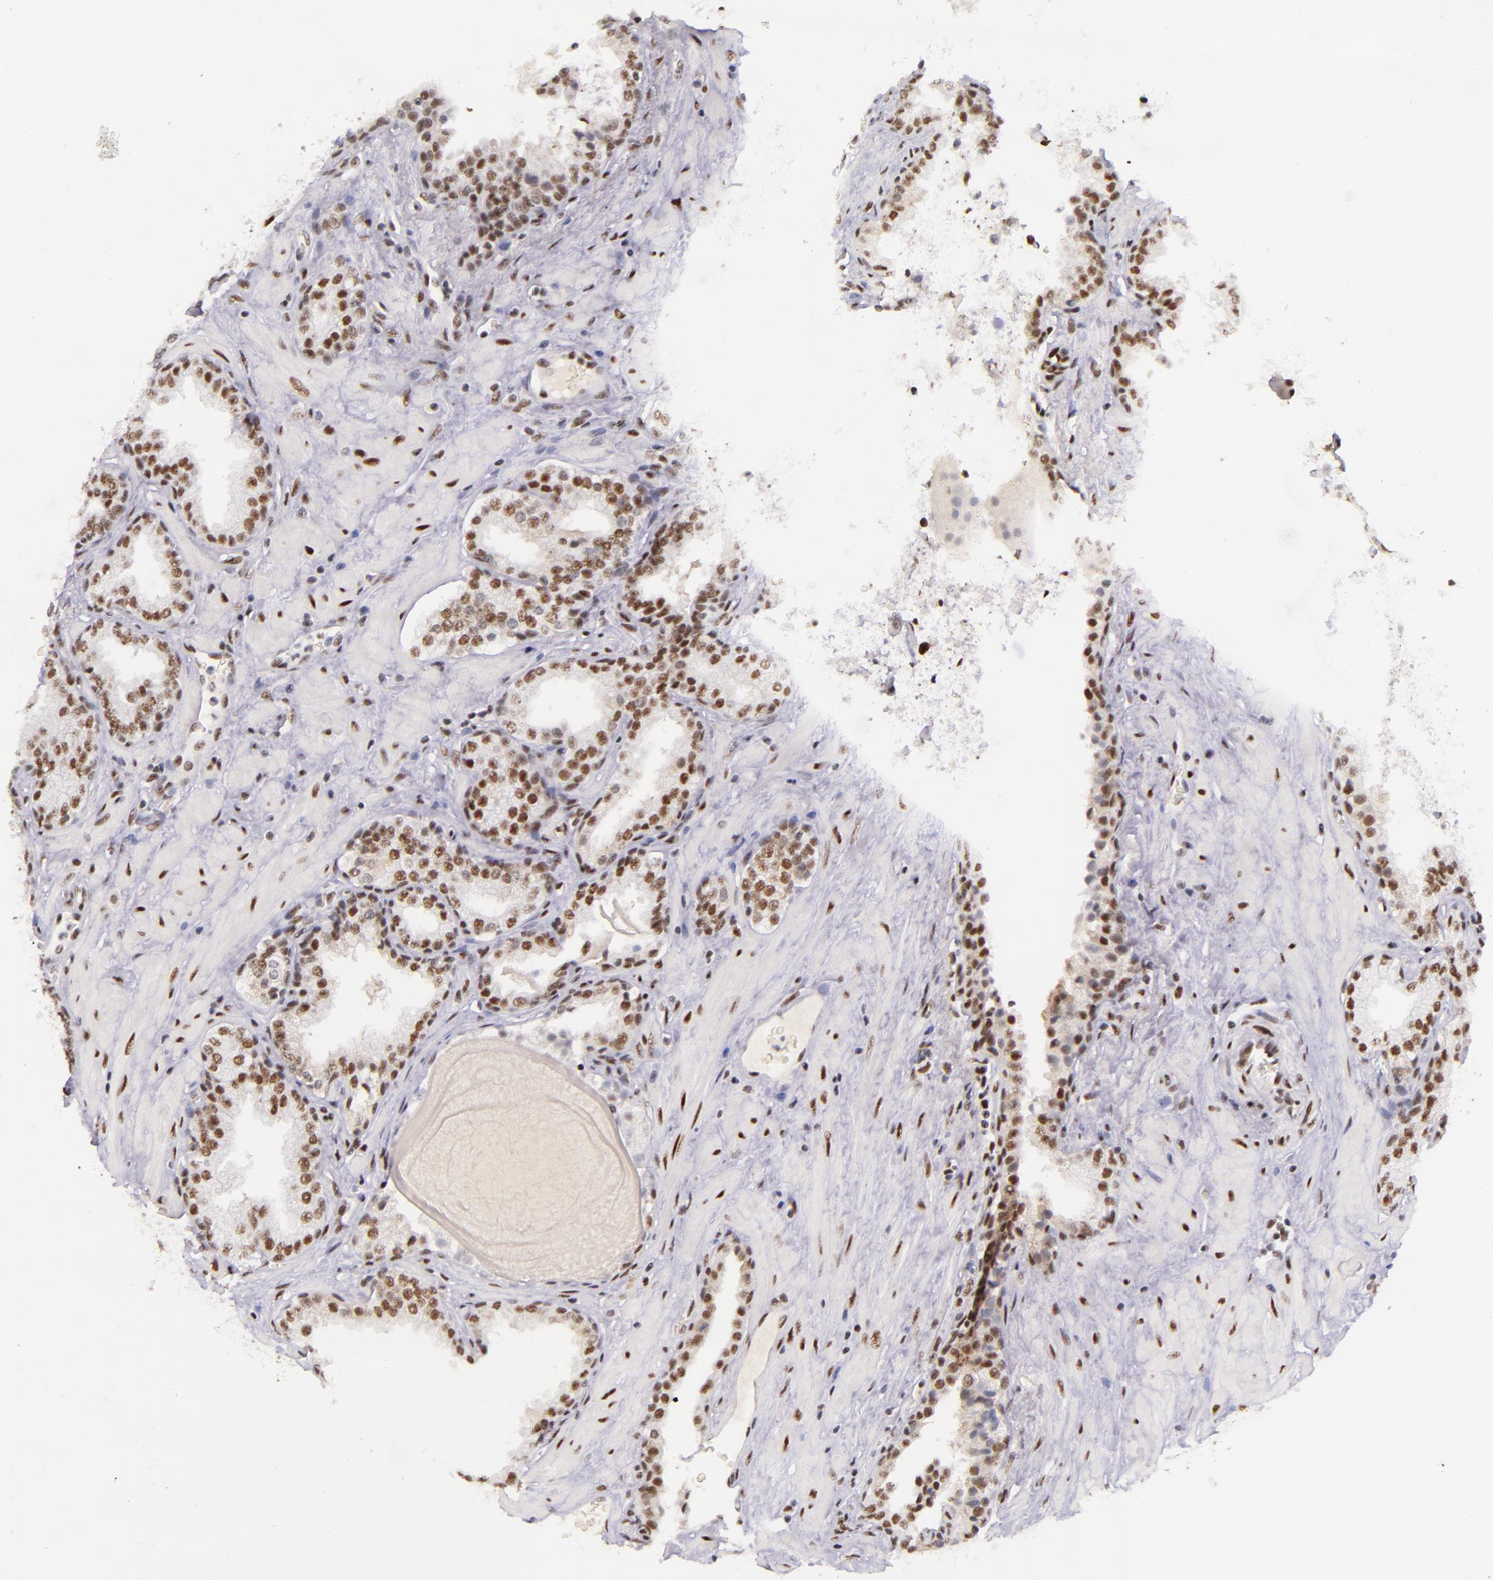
{"staining": {"intensity": "strong", "quantity": ">75%", "location": "nuclear"}, "tissue": "prostate", "cell_type": "Glandular cells", "image_type": "normal", "snomed": [{"axis": "morphology", "description": "Normal tissue, NOS"}, {"axis": "topography", "description": "Prostate"}], "caption": "An immunohistochemistry photomicrograph of normal tissue is shown. Protein staining in brown highlights strong nuclear positivity in prostate within glandular cells. (DAB (3,3'-diaminobenzidine) IHC, brown staining for protein, blue staining for nuclei).", "gene": "GPKOW", "patient": {"sex": "male", "age": 51}}